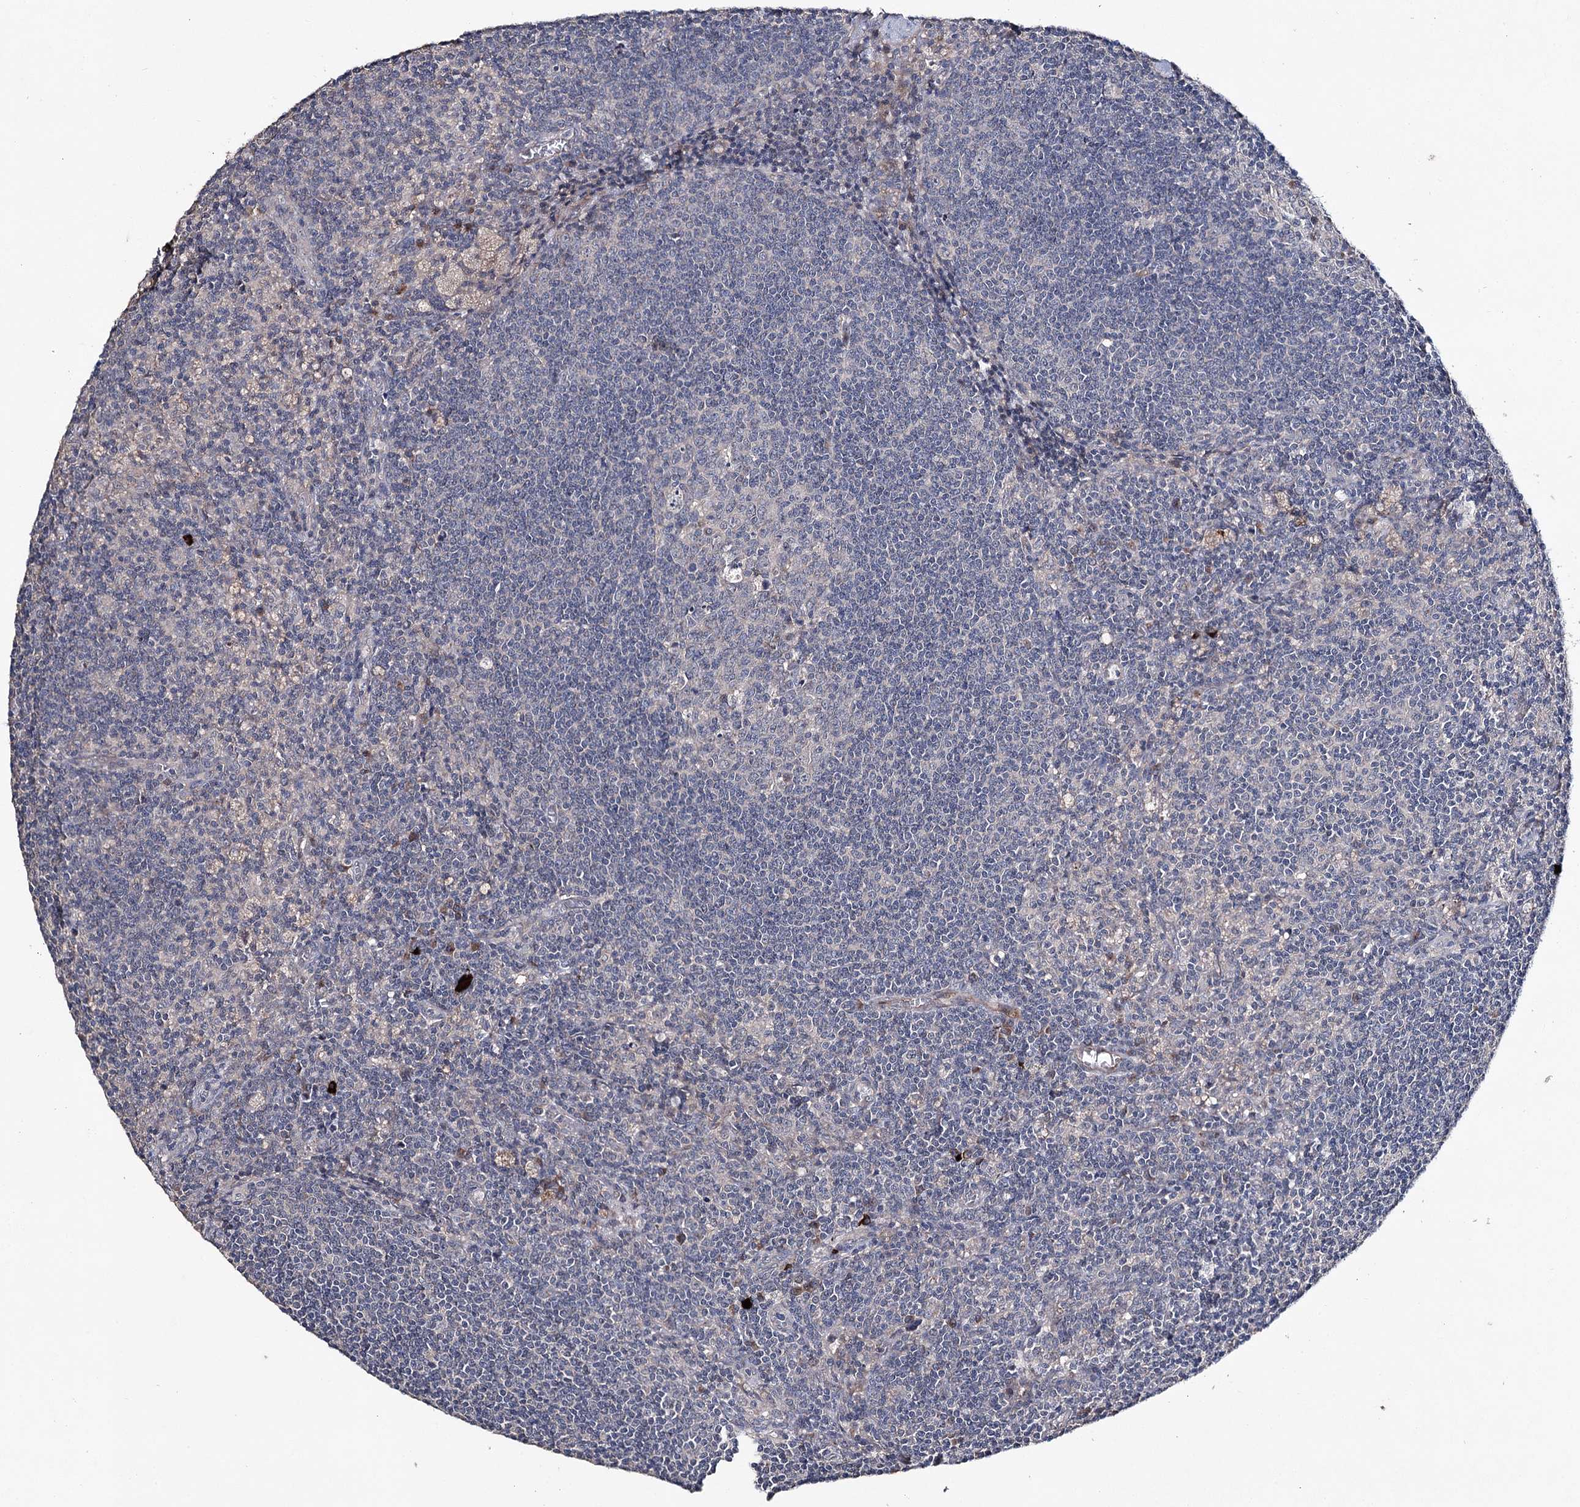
{"staining": {"intensity": "negative", "quantity": "none", "location": "none"}, "tissue": "lymph node", "cell_type": "Germinal center cells", "image_type": "normal", "snomed": [{"axis": "morphology", "description": "Normal tissue, NOS"}, {"axis": "topography", "description": "Lymph node"}], "caption": "Immunohistochemistry (IHC) photomicrograph of benign lymph node: human lymph node stained with DAB (3,3'-diaminobenzidine) demonstrates no significant protein positivity in germinal center cells.", "gene": "SEMA4G", "patient": {"sex": "male", "age": 69}}